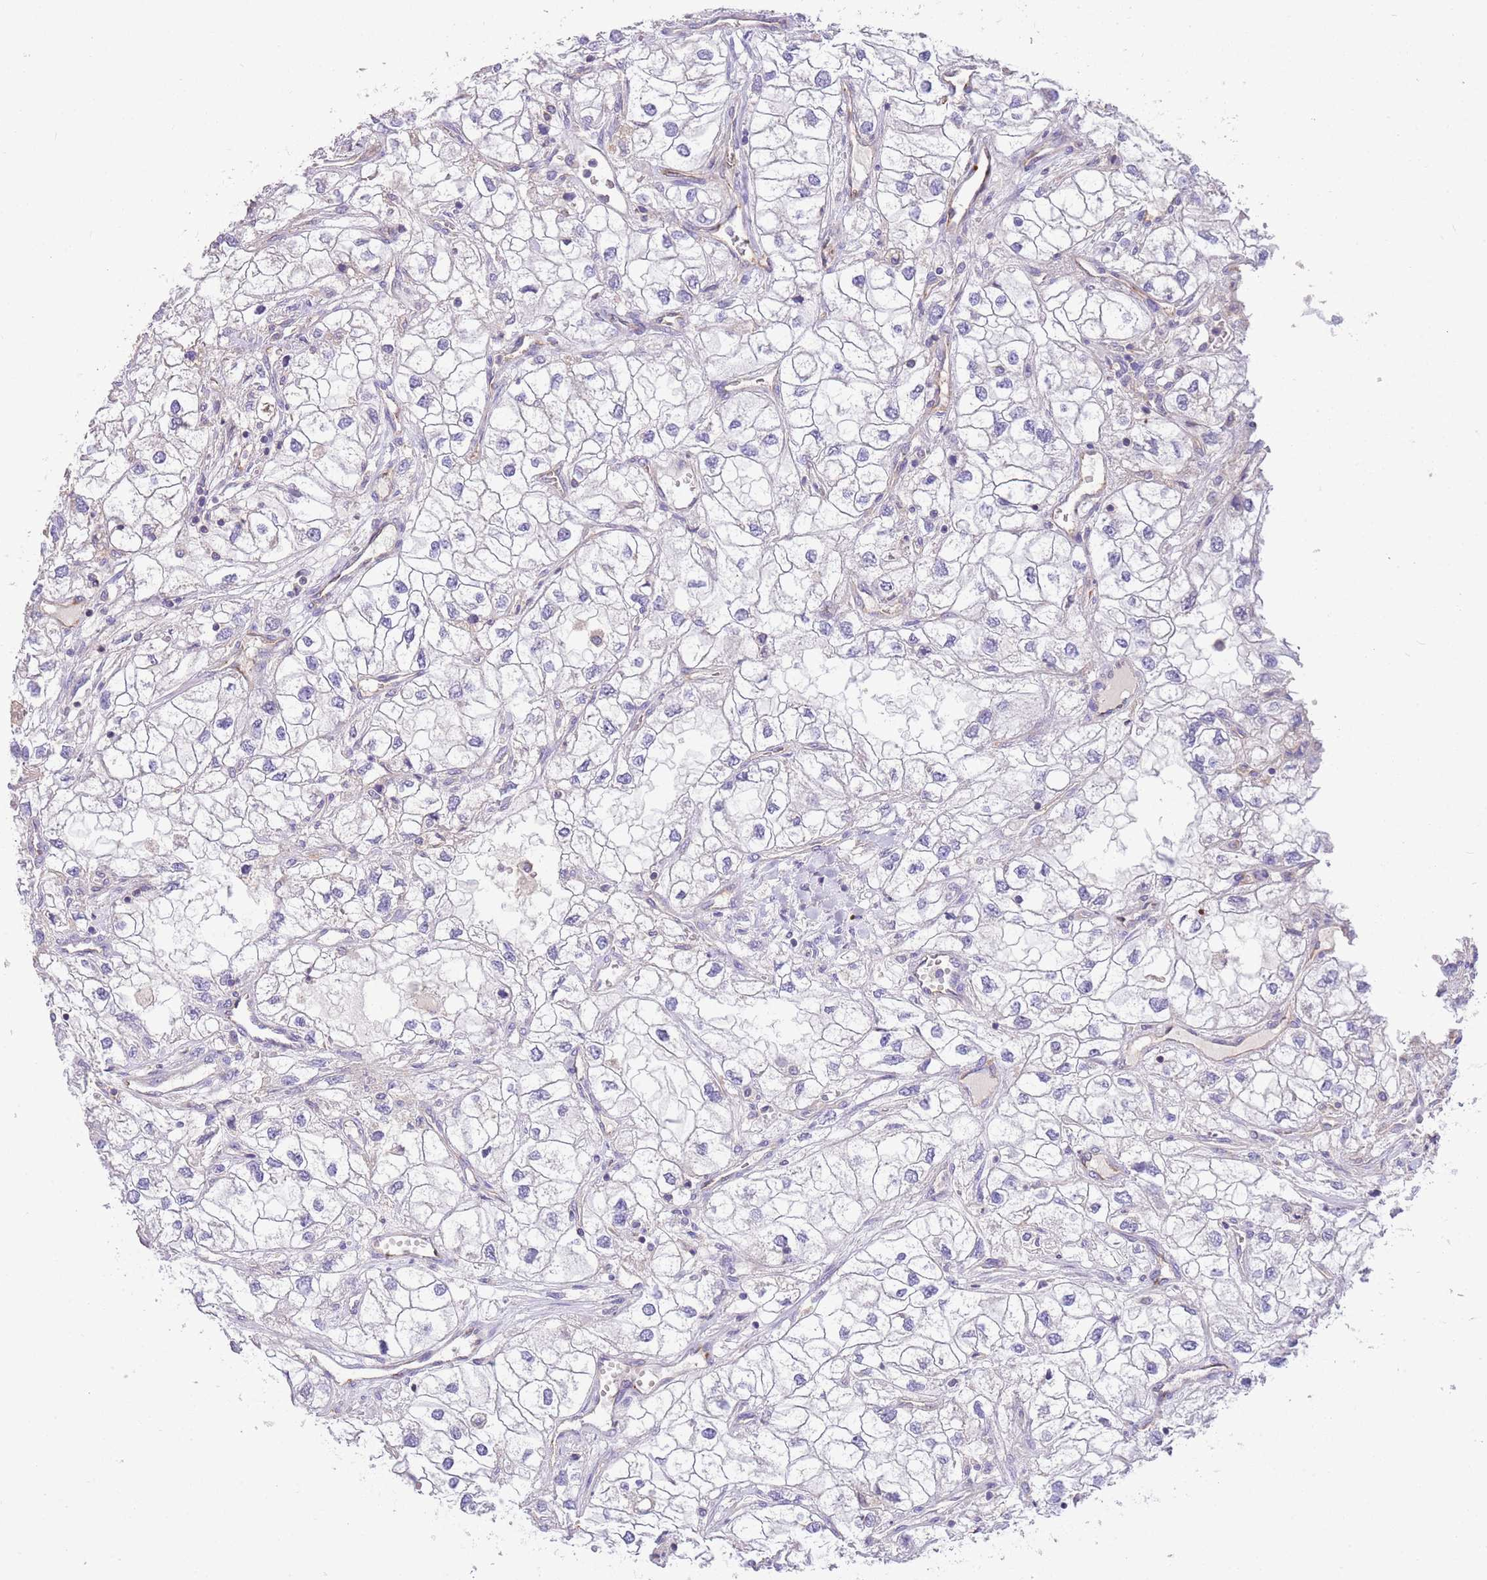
{"staining": {"intensity": "negative", "quantity": "none", "location": "none"}, "tissue": "renal cancer", "cell_type": "Tumor cells", "image_type": "cancer", "snomed": [{"axis": "morphology", "description": "Adenocarcinoma, NOS"}, {"axis": "topography", "description": "Kidney"}], "caption": "Tumor cells are negative for protein expression in human renal cancer (adenocarcinoma). (Brightfield microscopy of DAB IHC at high magnification).", "gene": "SFTPA1", "patient": {"sex": "male", "age": 59}}